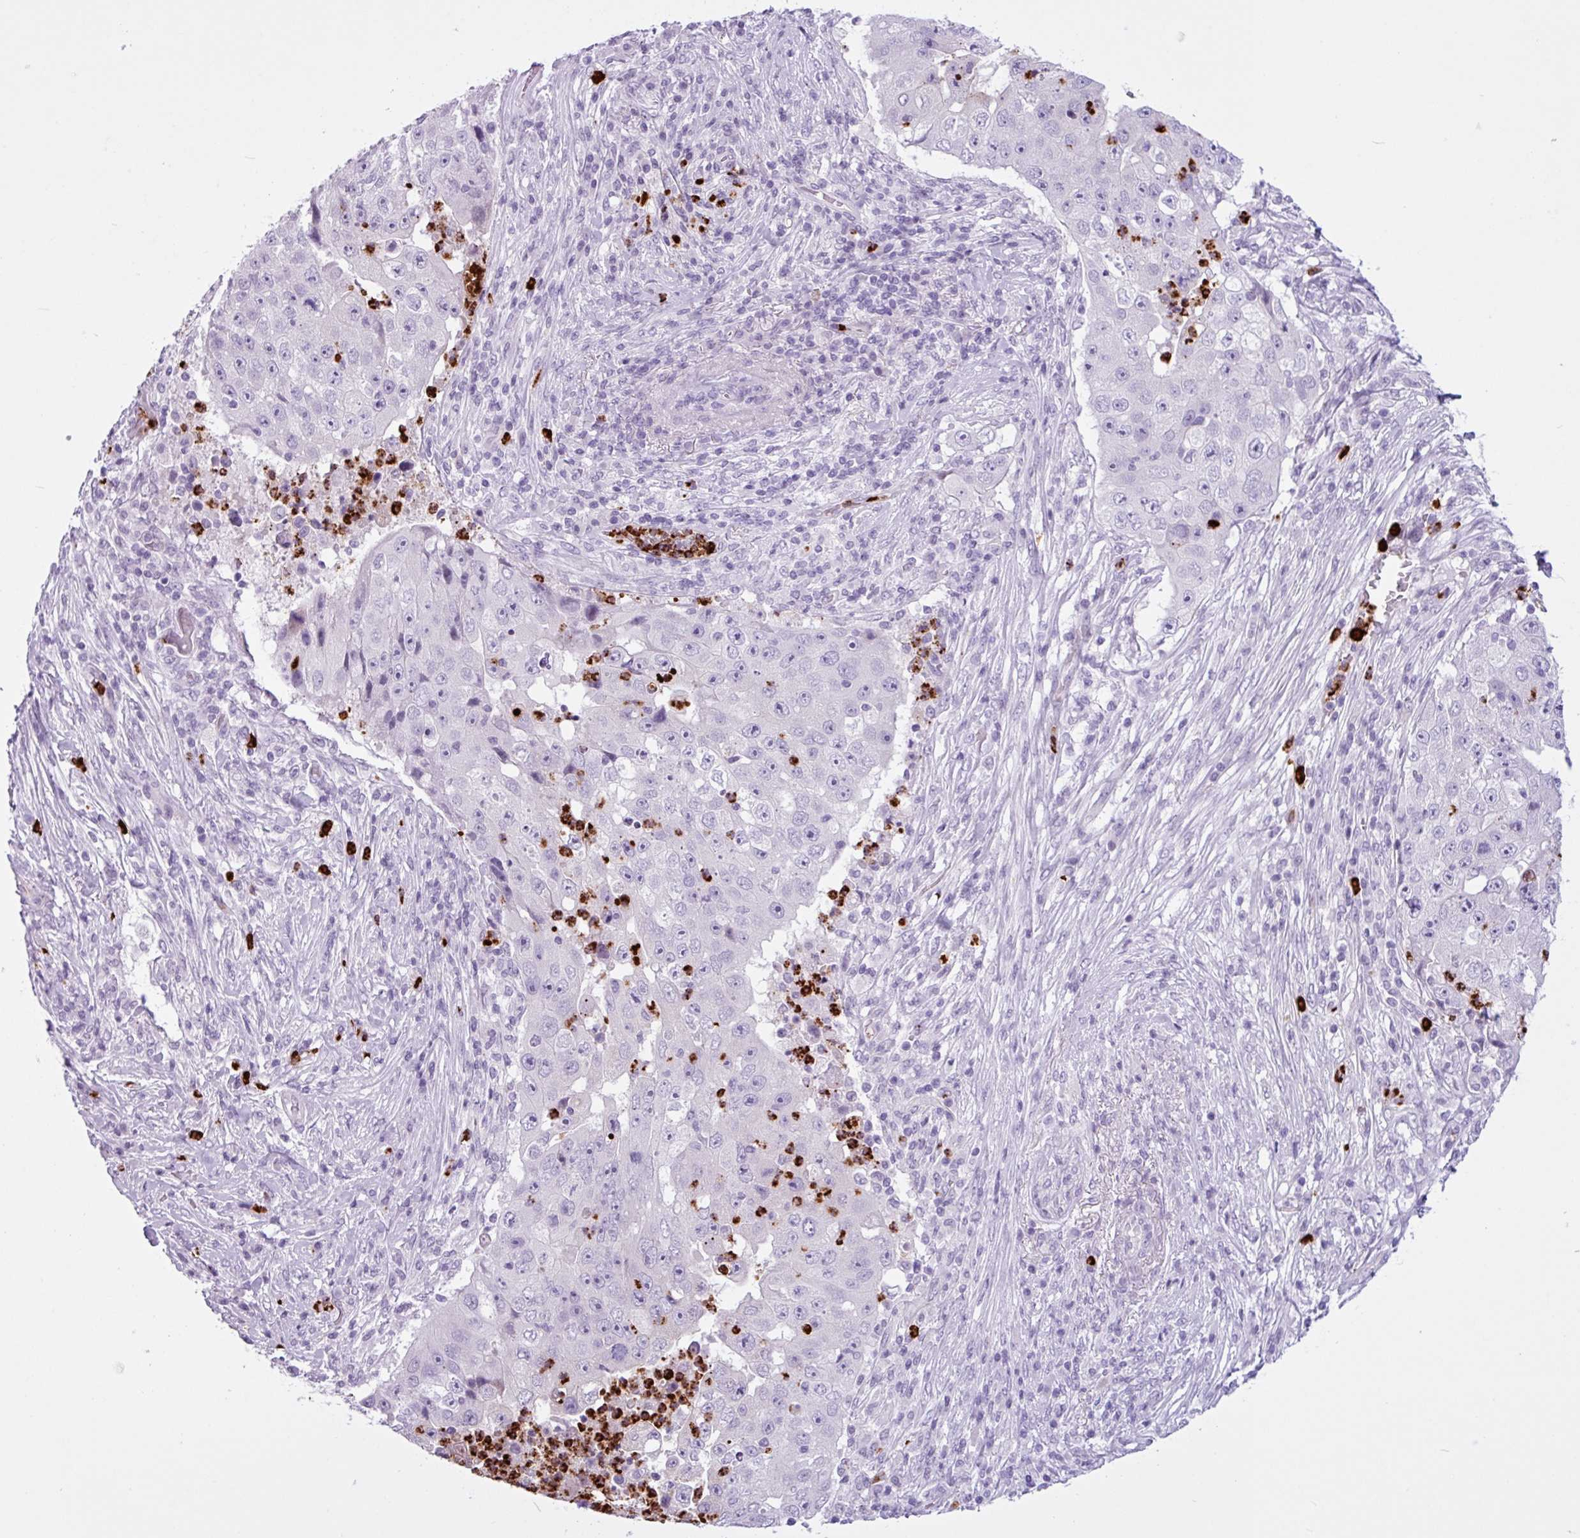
{"staining": {"intensity": "negative", "quantity": "none", "location": "none"}, "tissue": "lung cancer", "cell_type": "Tumor cells", "image_type": "cancer", "snomed": [{"axis": "morphology", "description": "Squamous cell carcinoma, NOS"}, {"axis": "topography", "description": "Lung"}], "caption": "IHC photomicrograph of neoplastic tissue: lung cancer stained with DAB reveals no significant protein expression in tumor cells. (Immunohistochemistry, brightfield microscopy, high magnification).", "gene": "TMEM178A", "patient": {"sex": "male", "age": 64}}